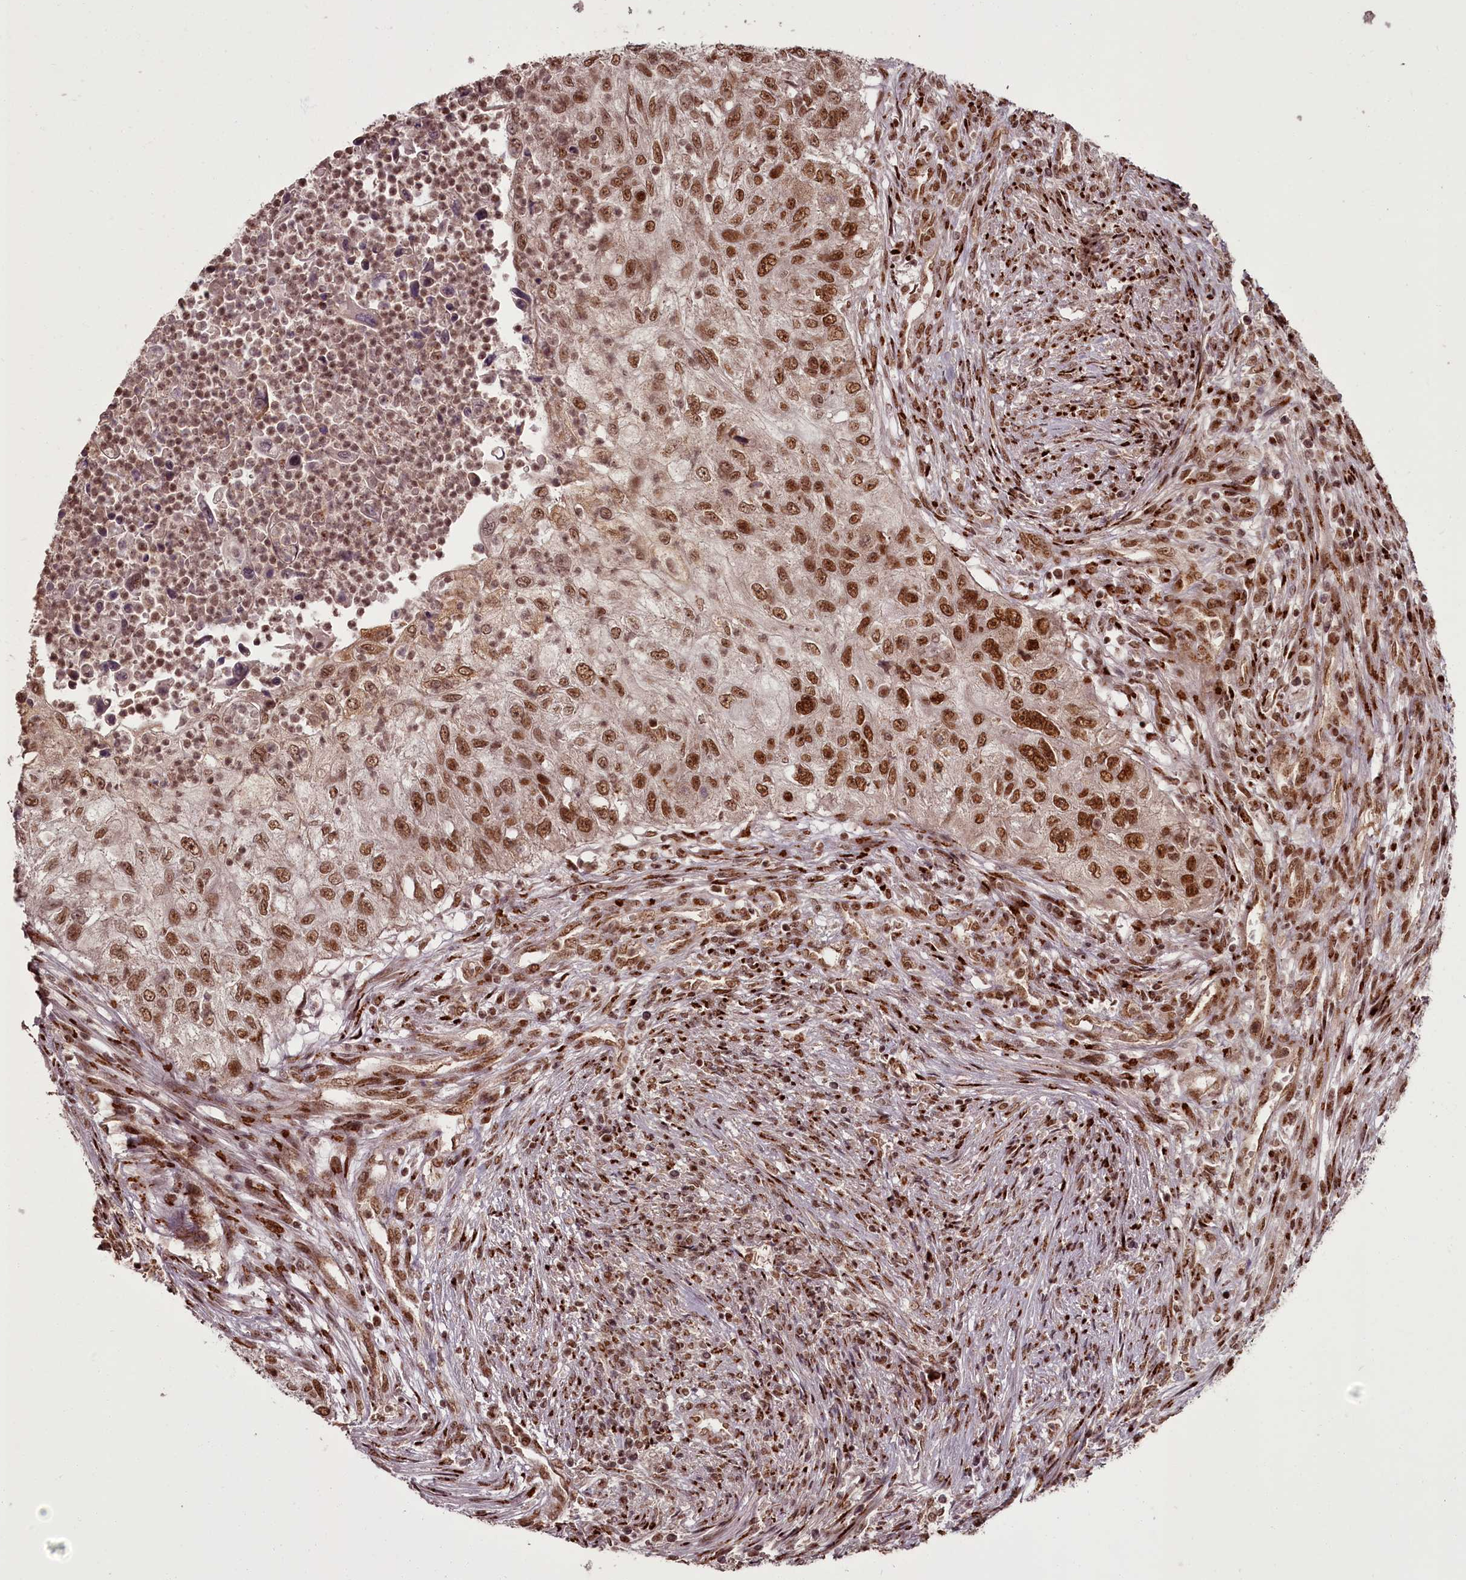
{"staining": {"intensity": "moderate", "quantity": ">75%", "location": "nuclear"}, "tissue": "urothelial cancer", "cell_type": "Tumor cells", "image_type": "cancer", "snomed": [{"axis": "morphology", "description": "Urothelial carcinoma, High grade"}, {"axis": "topography", "description": "Urinary bladder"}], "caption": "Tumor cells display medium levels of moderate nuclear positivity in approximately >75% of cells in urothelial cancer. (DAB (3,3'-diaminobenzidine) IHC with brightfield microscopy, high magnification).", "gene": "CEP83", "patient": {"sex": "female", "age": 60}}